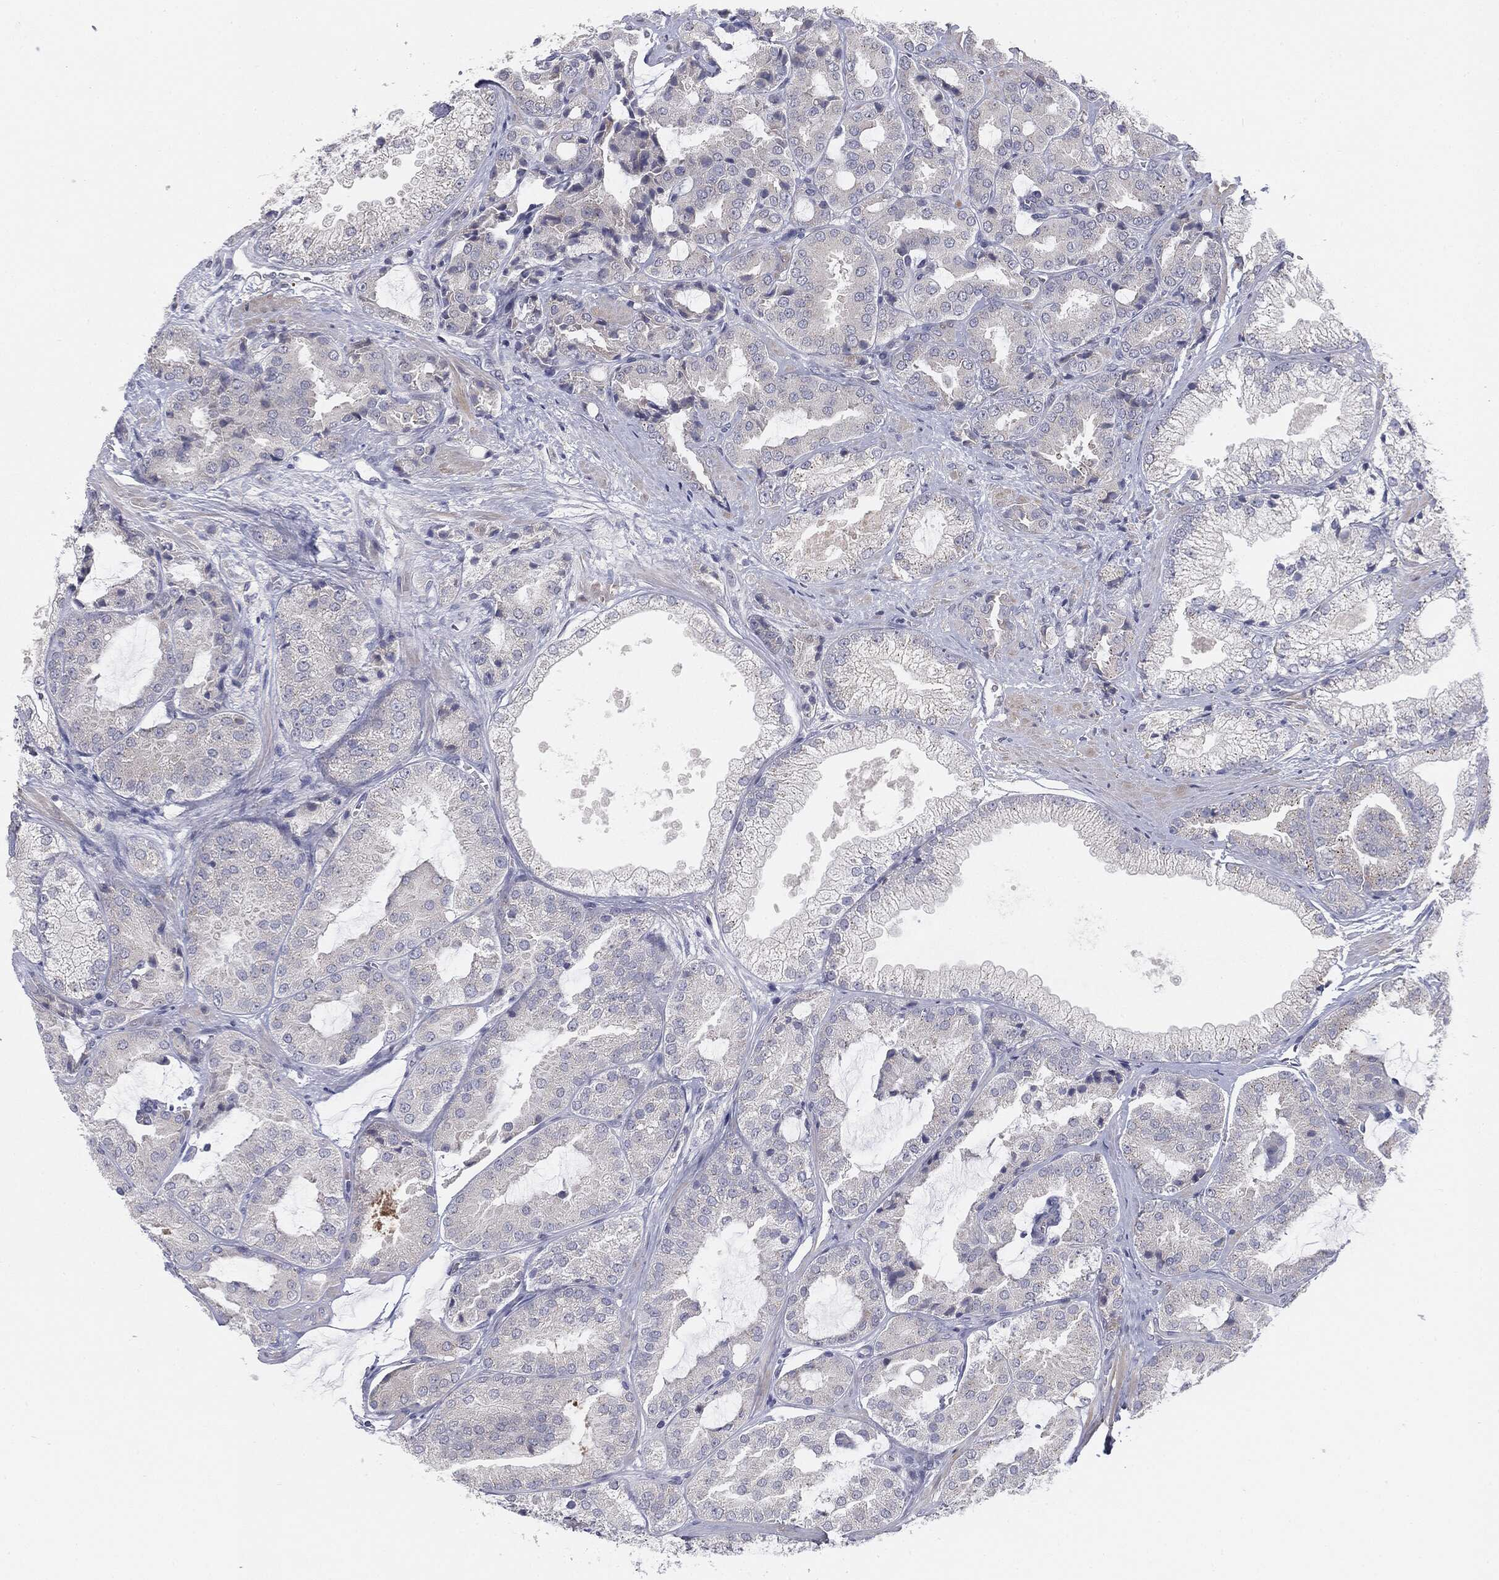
{"staining": {"intensity": "negative", "quantity": "none", "location": "none"}, "tissue": "prostate cancer", "cell_type": "Tumor cells", "image_type": "cancer", "snomed": [{"axis": "morphology", "description": "Adenocarcinoma, High grade"}, {"axis": "topography", "description": "Prostate"}], "caption": "A high-resolution micrograph shows immunohistochemistry (IHC) staining of high-grade adenocarcinoma (prostate), which reveals no significant expression in tumor cells.", "gene": "KRT5", "patient": {"sex": "male", "age": 68}}